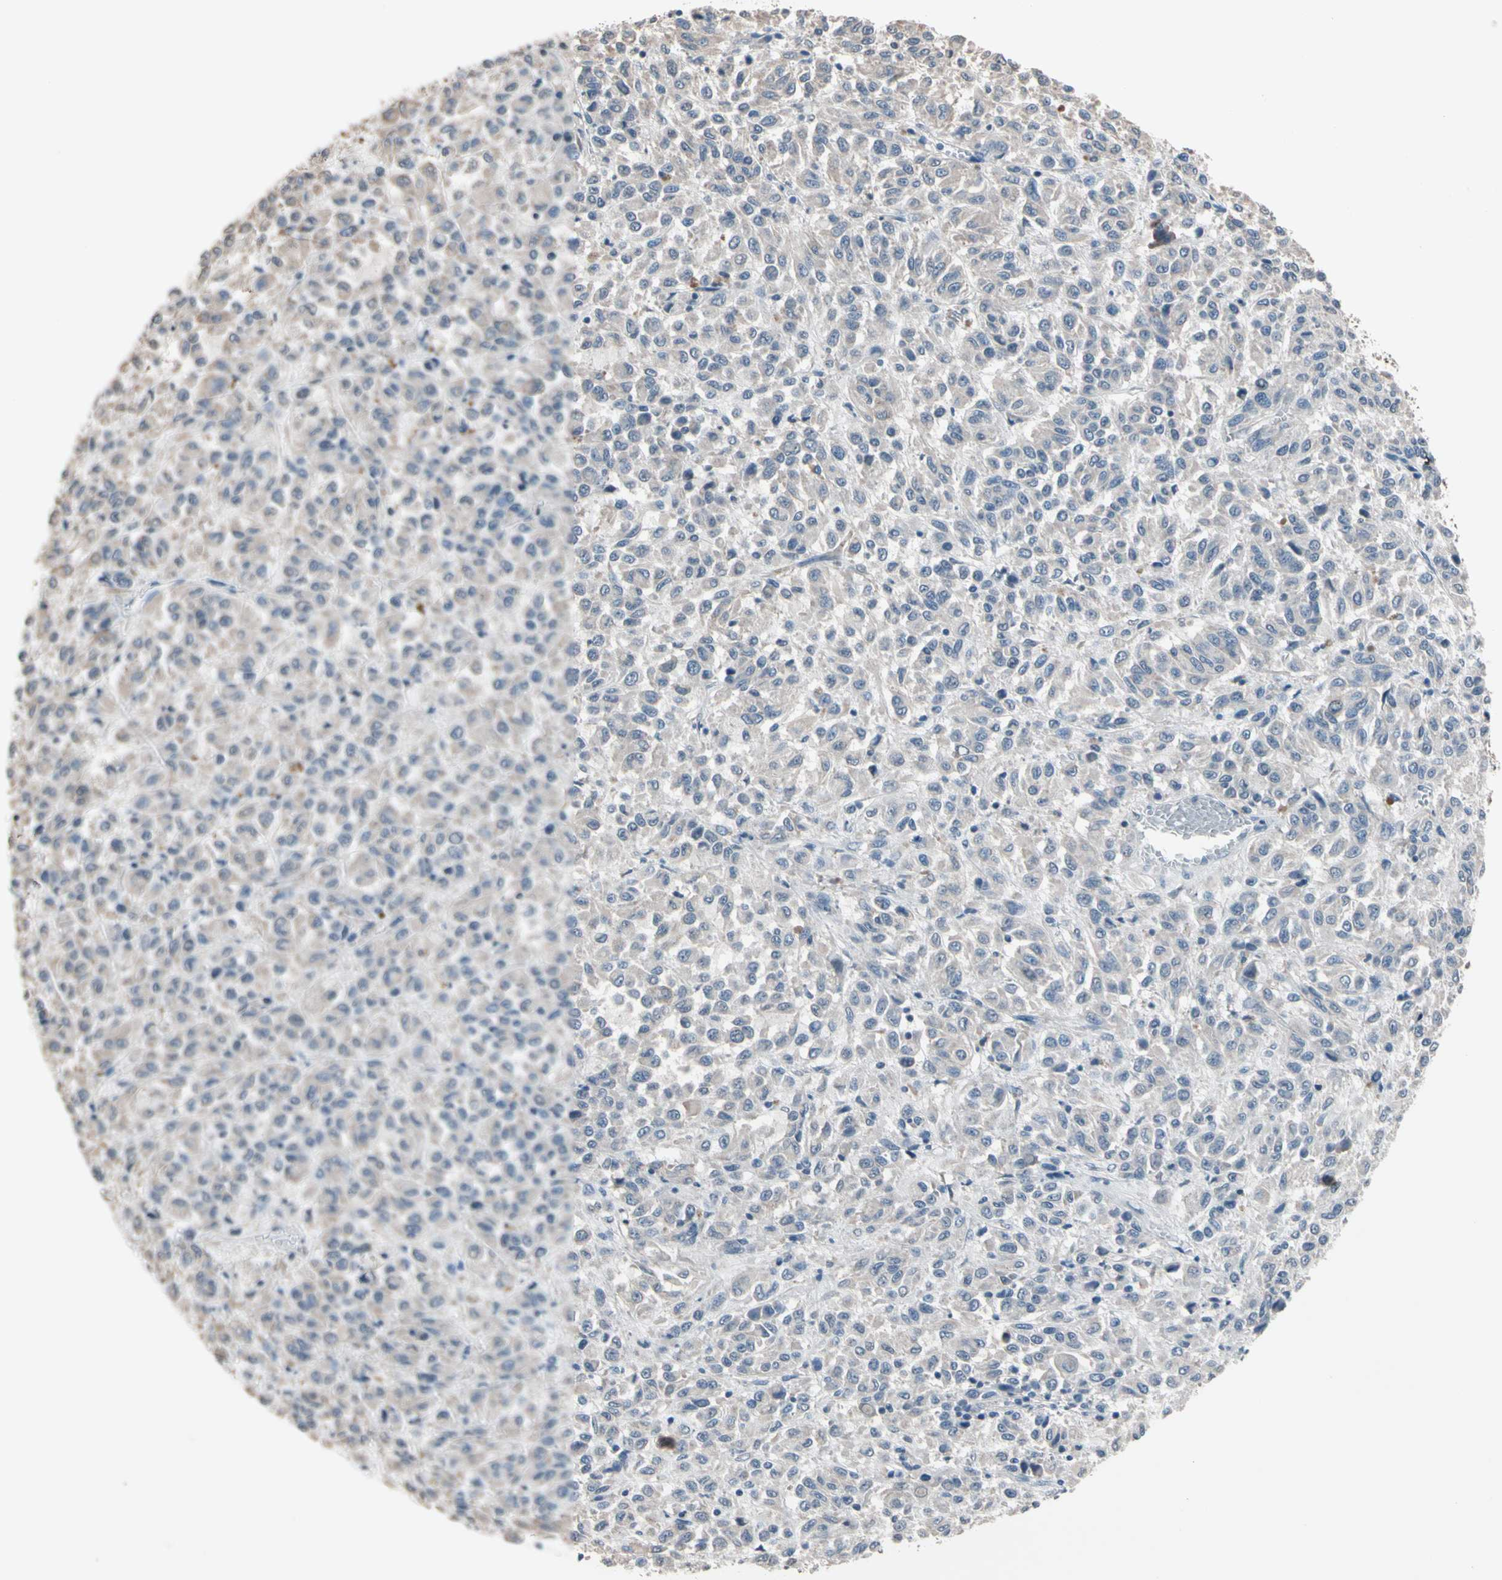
{"staining": {"intensity": "weak", "quantity": ">75%", "location": "cytoplasmic/membranous"}, "tissue": "melanoma", "cell_type": "Tumor cells", "image_type": "cancer", "snomed": [{"axis": "morphology", "description": "Malignant melanoma, Metastatic site"}, {"axis": "topography", "description": "Lung"}], "caption": "About >75% of tumor cells in malignant melanoma (metastatic site) display weak cytoplasmic/membranous protein positivity as visualized by brown immunohistochemical staining.", "gene": "SV2A", "patient": {"sex": "male", "age": 64}}